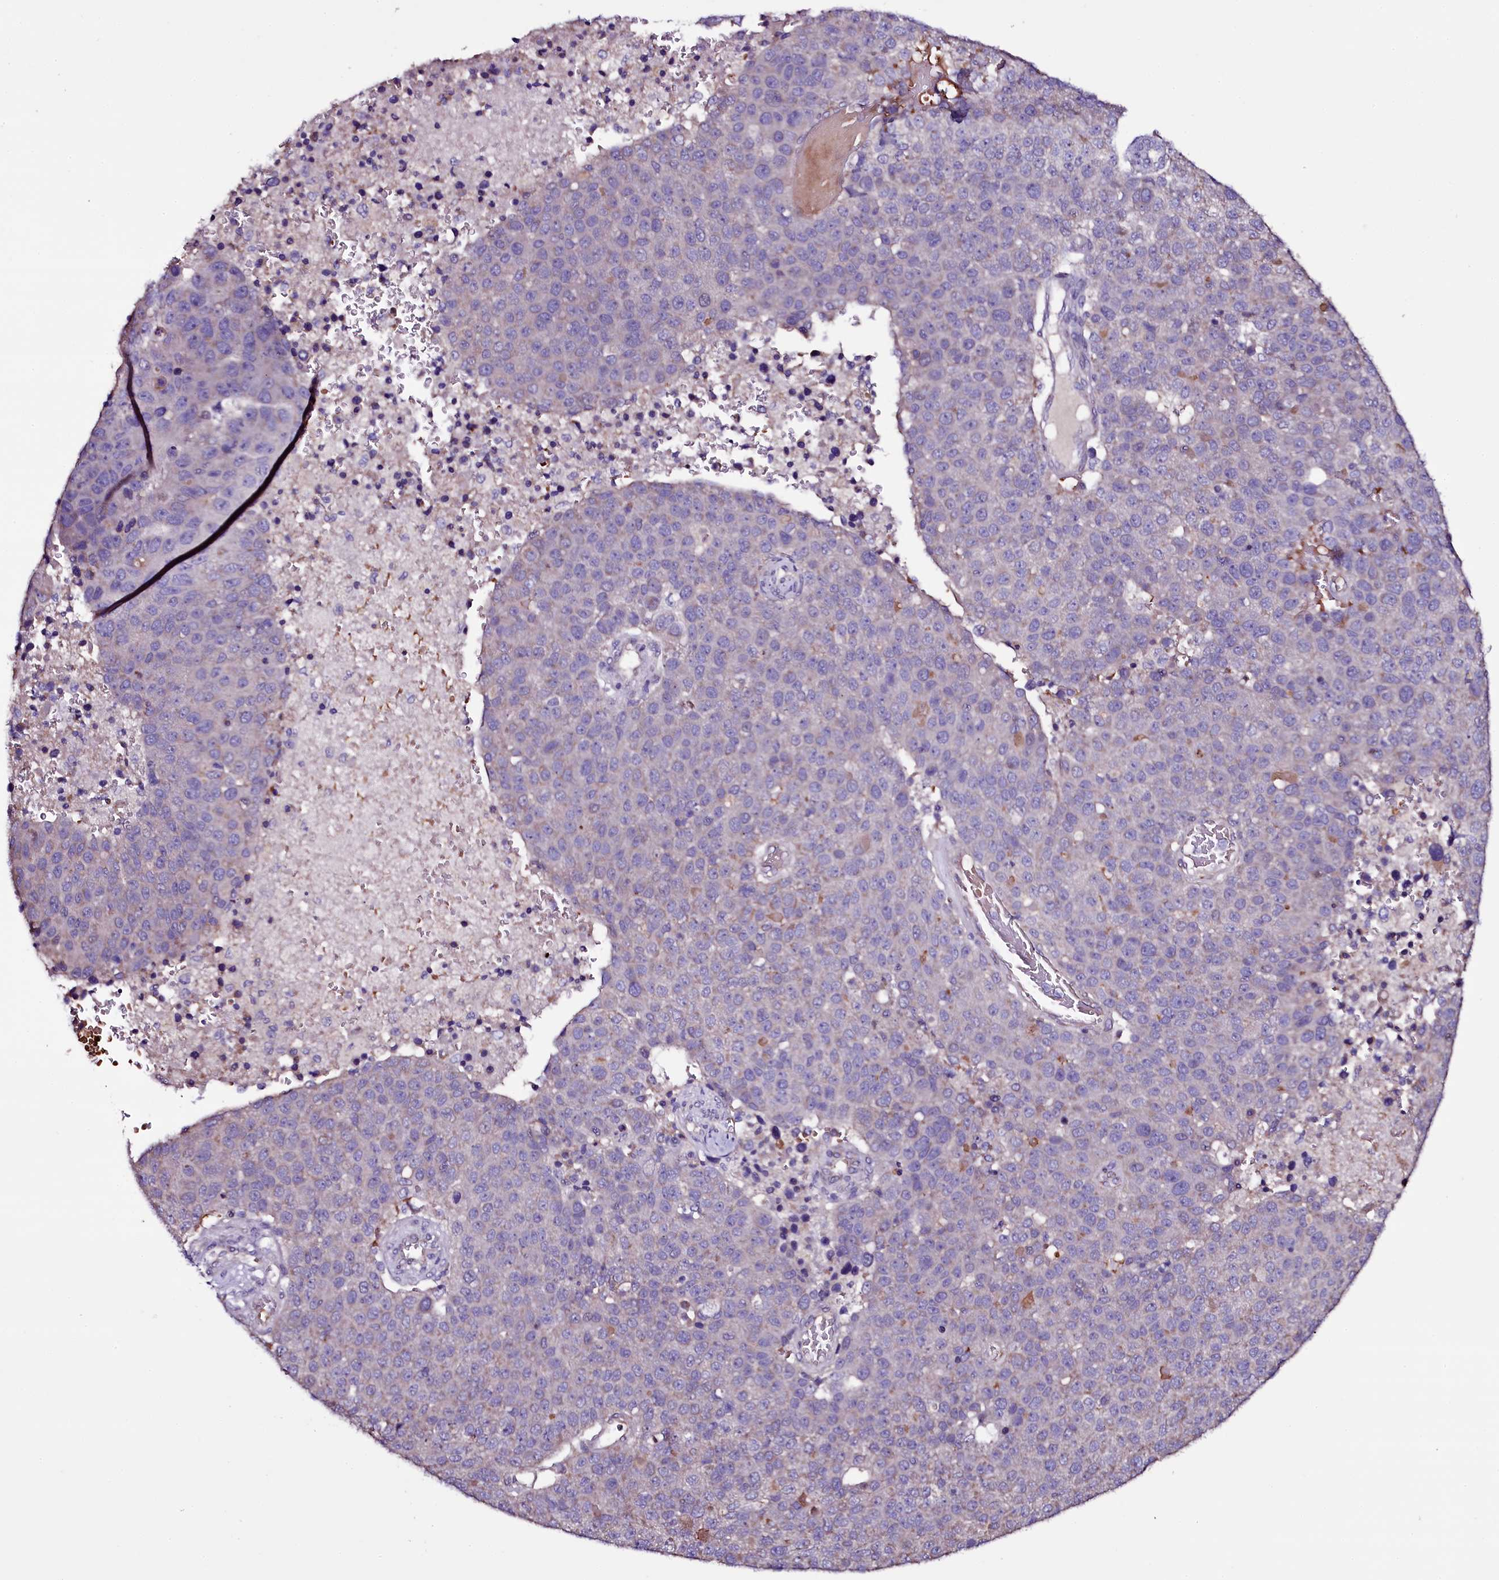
{"staining": {"intensity": "negative", "quantity": "none", "location": "none"}, "tissue": "pancreatic cancer", "cell_type": "Tumor cells", "image_type": "cancer", "snomed": [{"axis": "morphology", "description": "Adenocarcinoma, NOS"}, {"axis": "topography", "description": "Pancreas"}], "caption": "Immunohistochemistry of pancreatic cancer demonstrates no expression in tumor cells.", "gene": "MEX3C", "patient": {"sex": "female", "age": 61}}